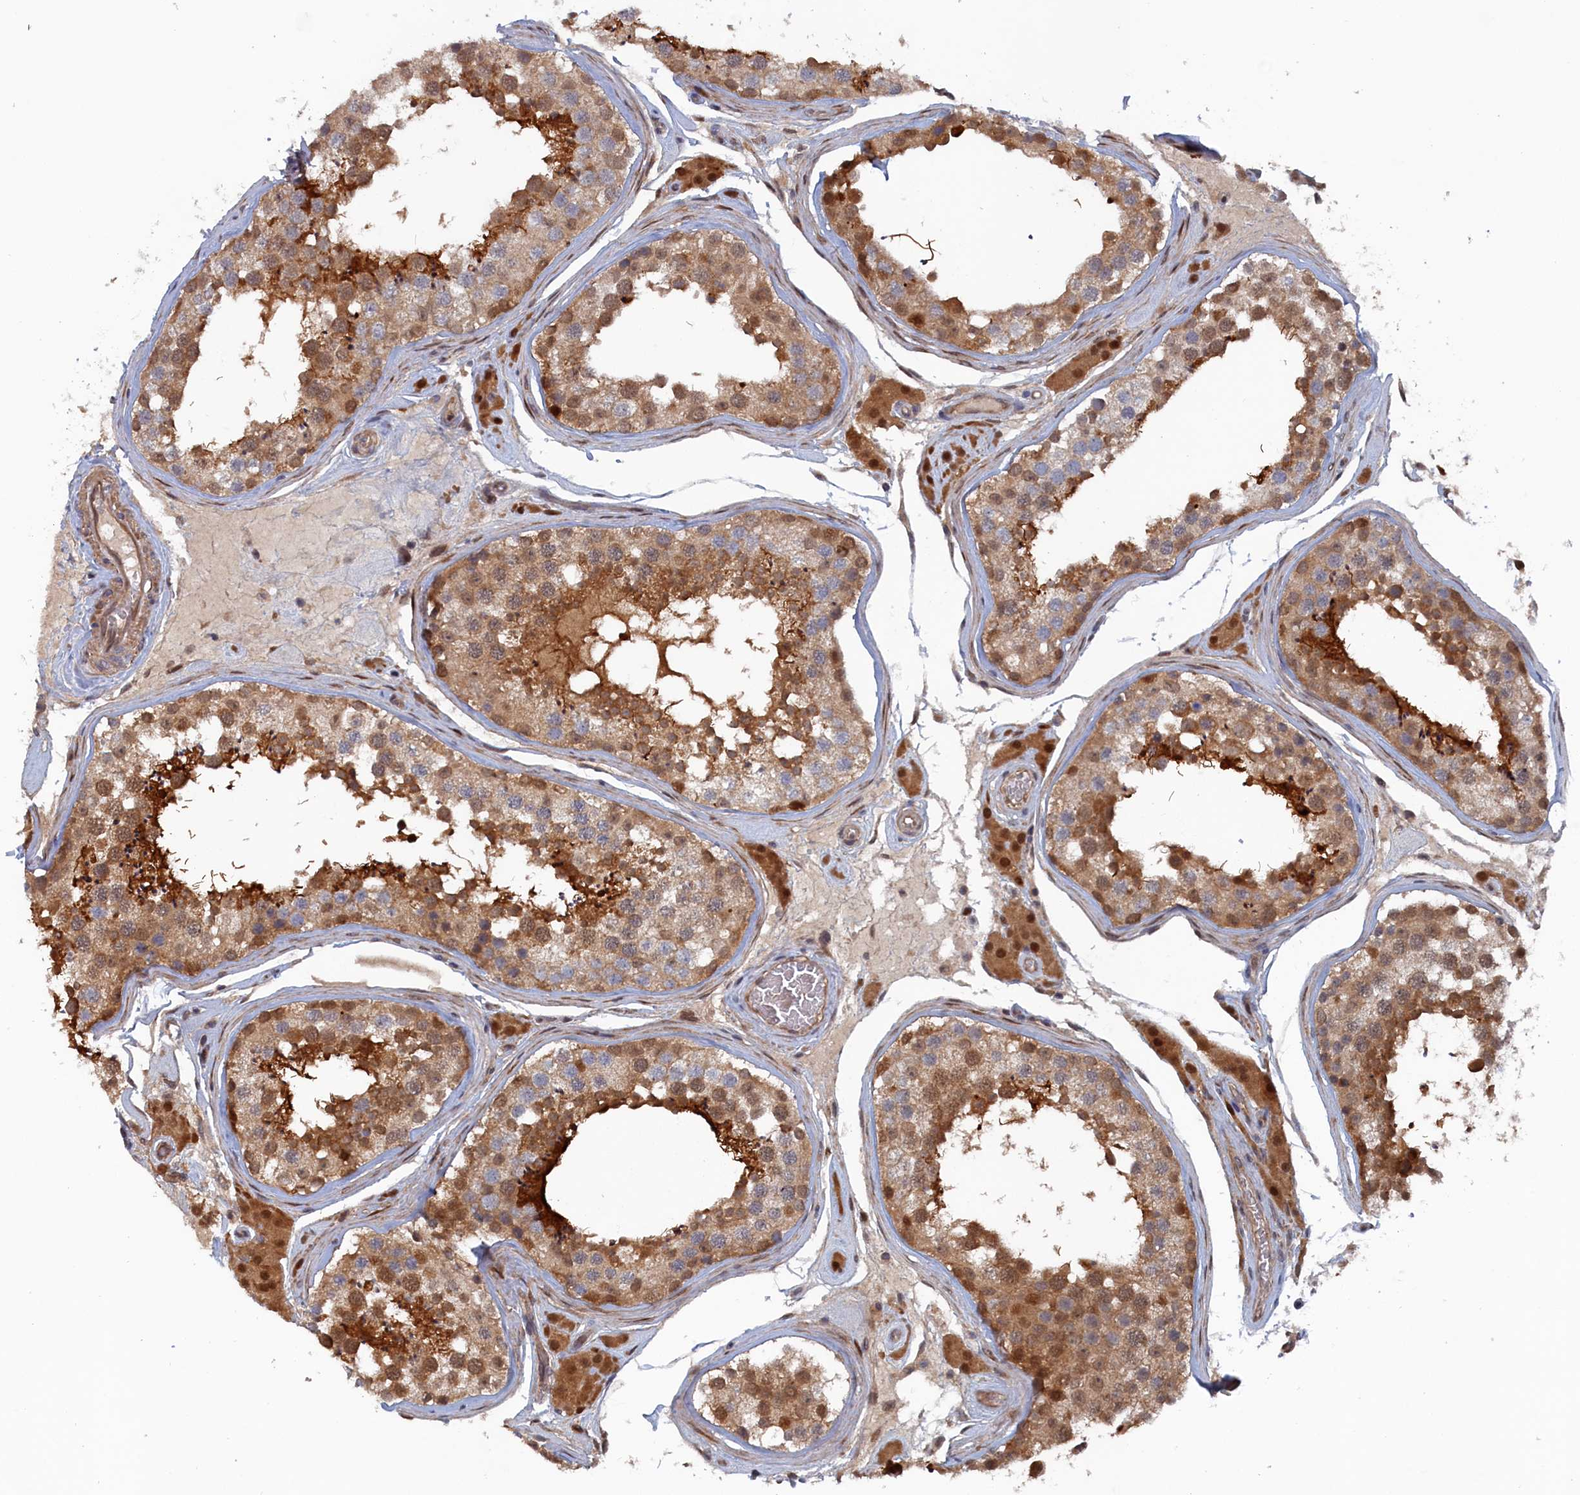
{"staining": {"intensity": "moderate", "quantity": ">75%", "location": "cytoplasmic/membranous,nuclear"}, "tissue": "testis", "cell_type": "Cells in seminiferous ducts", "image_type": "normal", "snomed": [{"axis": "morphology", "description": "Normal tissue, NOS"}, {"axis": "topography", "description": "Testis"}], "caption": "Benign testis was stained to show a protein in brown. There is medium levels of moderate cytoplasmic/membranous,nuclear positivity in approximately >75% of cells in seminiferous ducts.", "gene": "ELOVL6", "patient": {"sex": "male", "age": 46}}